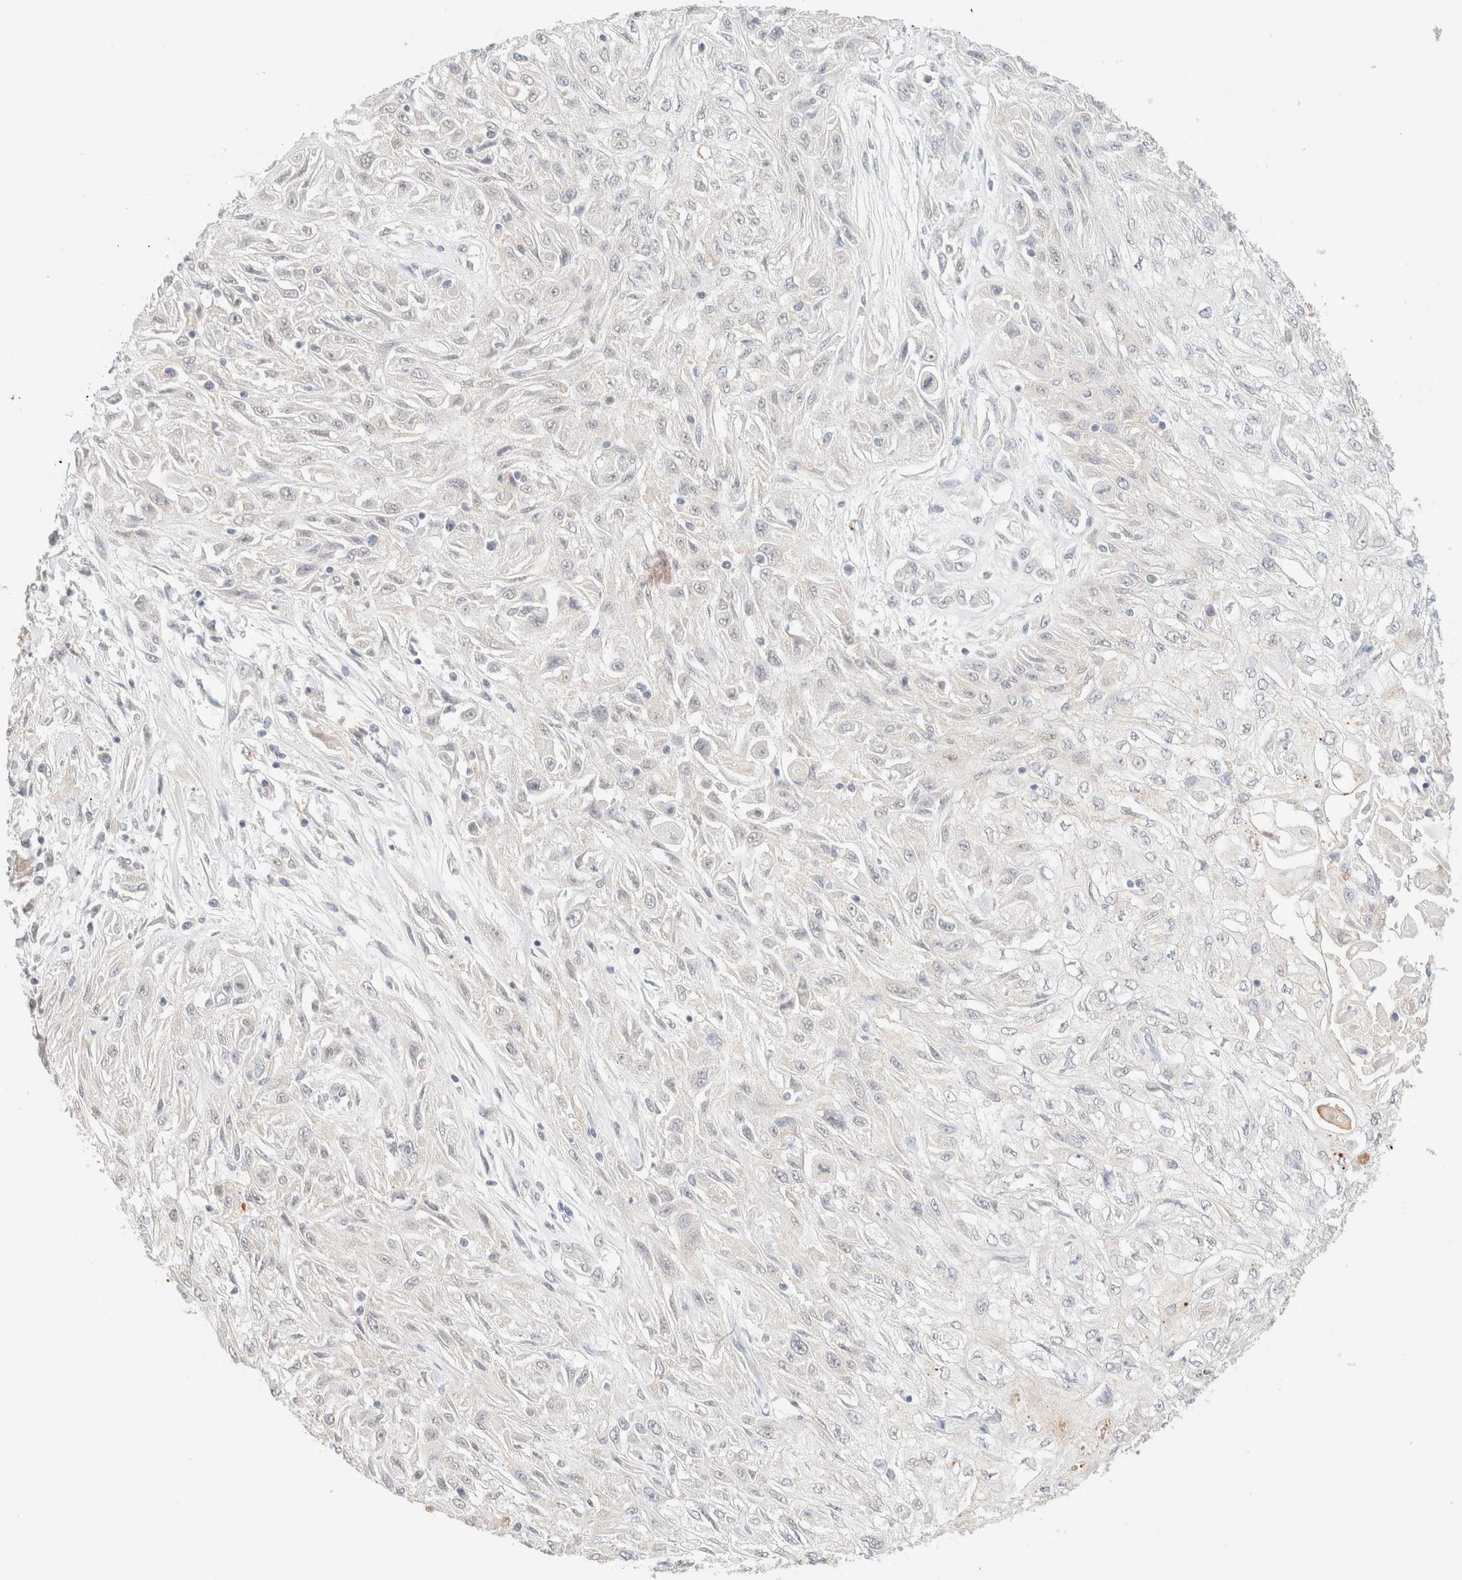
{"staining": {"intensity": "negative", "quantity": "none", "location": "none"}, "tissue": "skin cancer", "cell_type": "Tumor cells", "image_type": "cancer", "snomed": [{"axis": "morphology", "description": "Squamous cell carcinoma, NOS"}, {"axis": "morphology", "description": "Squamous cell carcinoma, metastatic, NOS"}, {"axis": "topography", "description": "Skin"}, {"axis": "topography", "description": "Lymph node"}], "caption": "A photomicrograph of skin cancer (metastatic squamous cell carcinoma) stained for a protein demonstrates no brown staining in tumor cells.", "gene": "SNTB1", "patient": {"sex": "male", "age": 75}}